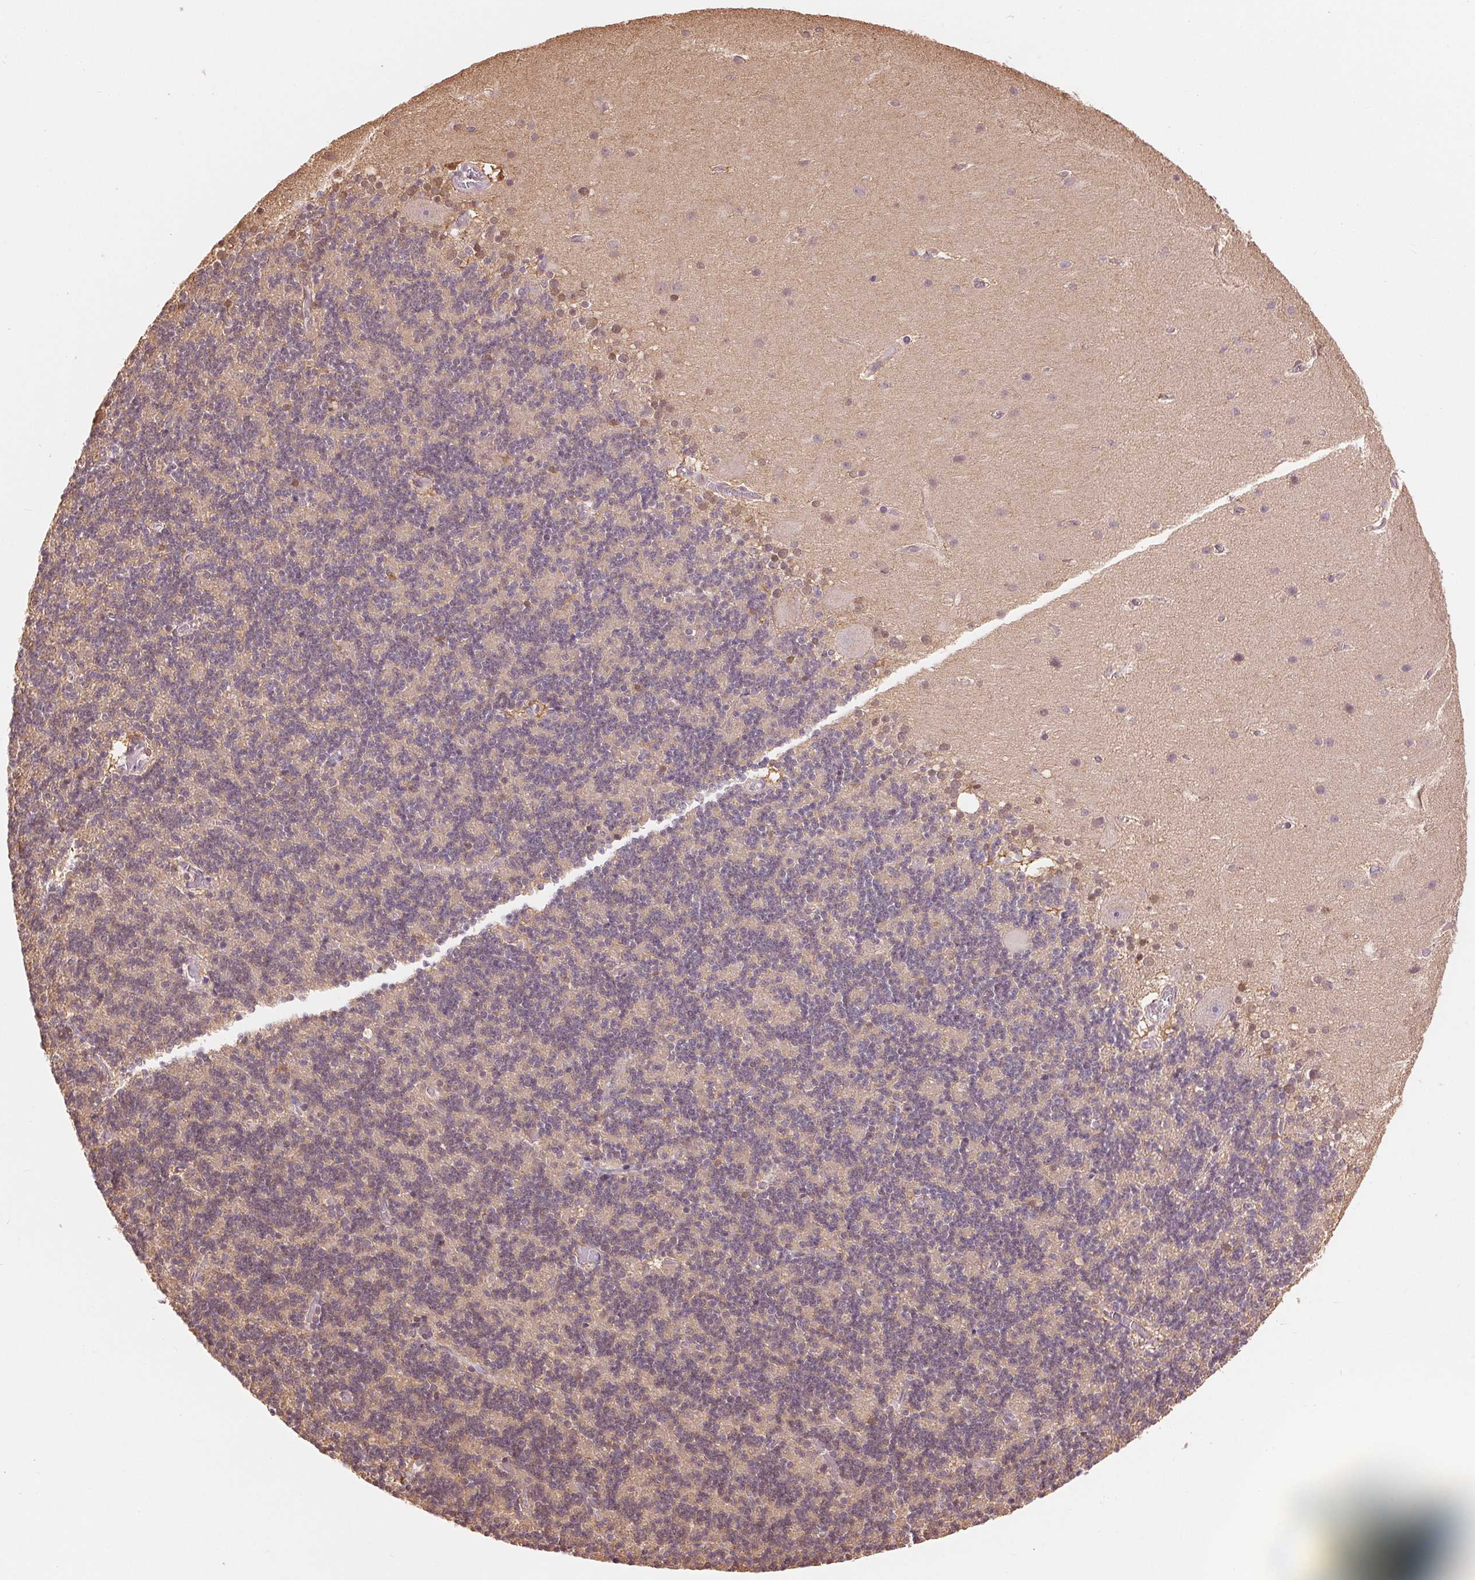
{"staining": {"intensity": "weak", "quantity": "<25%", "location": "cytoplasmic/membranous"}, "tissue": "cerebellum", "cell_type": "Cells in granular layer", "image_type": "normal", "snomed": [{"axis": "morphology", "description": "Normal tissue, NOS"}, {"axis": "topography", "description": "Cerebellum"}], "caption": "Immunohistochemistry (IHC) histopathology image of normal human cerebellum stained for a protein (brown), which exhibits no positivity in cells in granular layer.", "gene": "TMEM273", "patient": {"sex": "male", "age": 70}}